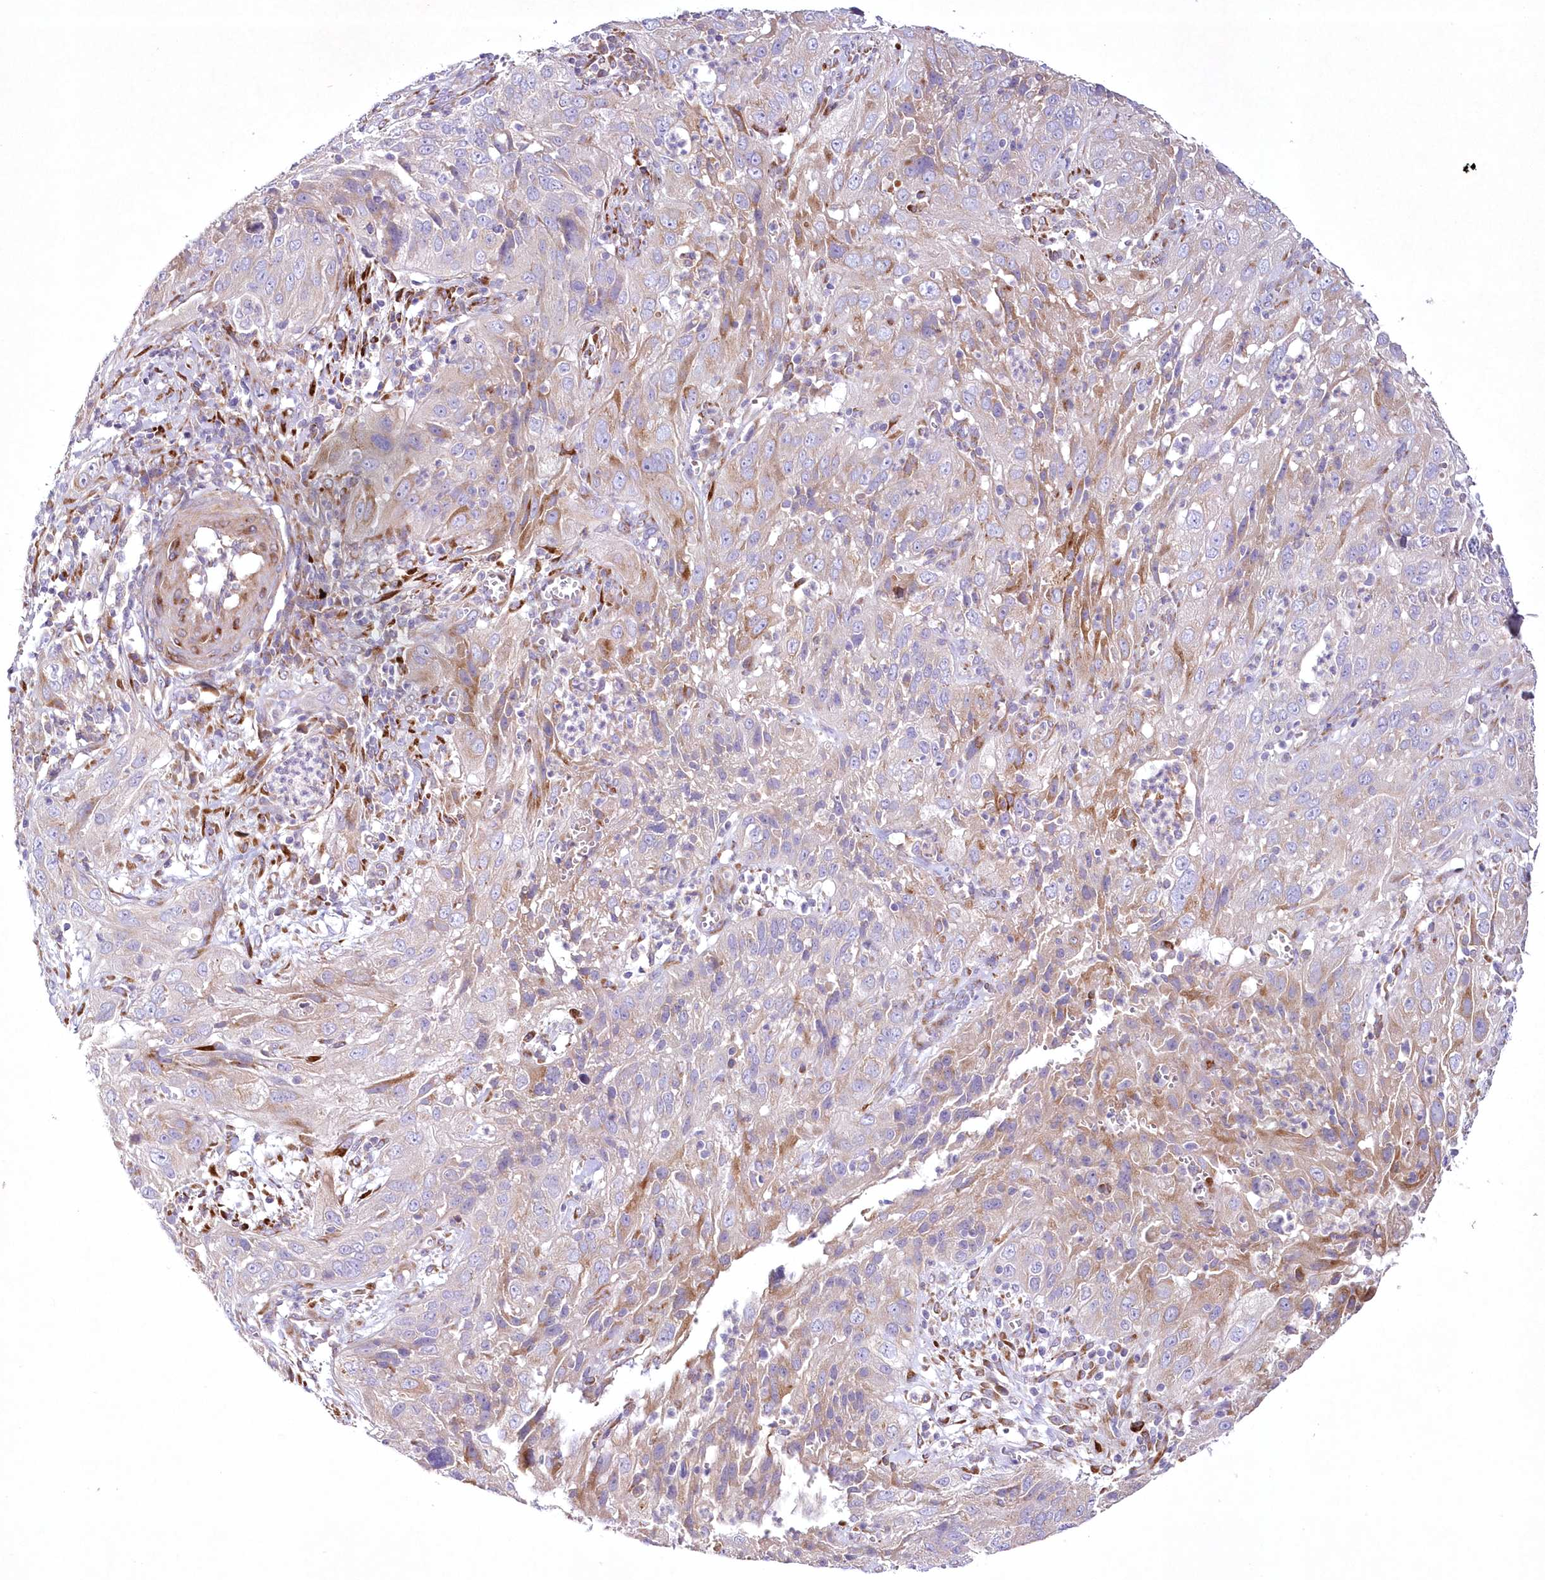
{"staining": {"intensity": "moderate", "quantity": "<25%", "location": "cytoplasmic/membranous"}, "tissue": "cervical cancer", "cell_type": "Tumor cells", "image_type": "cancer", "snomed": [{"axis": "morphology", "description": "Squamous cell carcinoma, NOS"}, {"axis": "topography", "description": "Cervix"}], "caption": "An immunohistochemistry micrograph of neoplastic tissue is shown. Protein staining in brown labels moderate cytoplasmic/membranous positivity in squamous cell carcinoma (cervical) within tumor cells.", "gene": "ARFGEF3", "patient": {"sex": "female", "age": 32}}